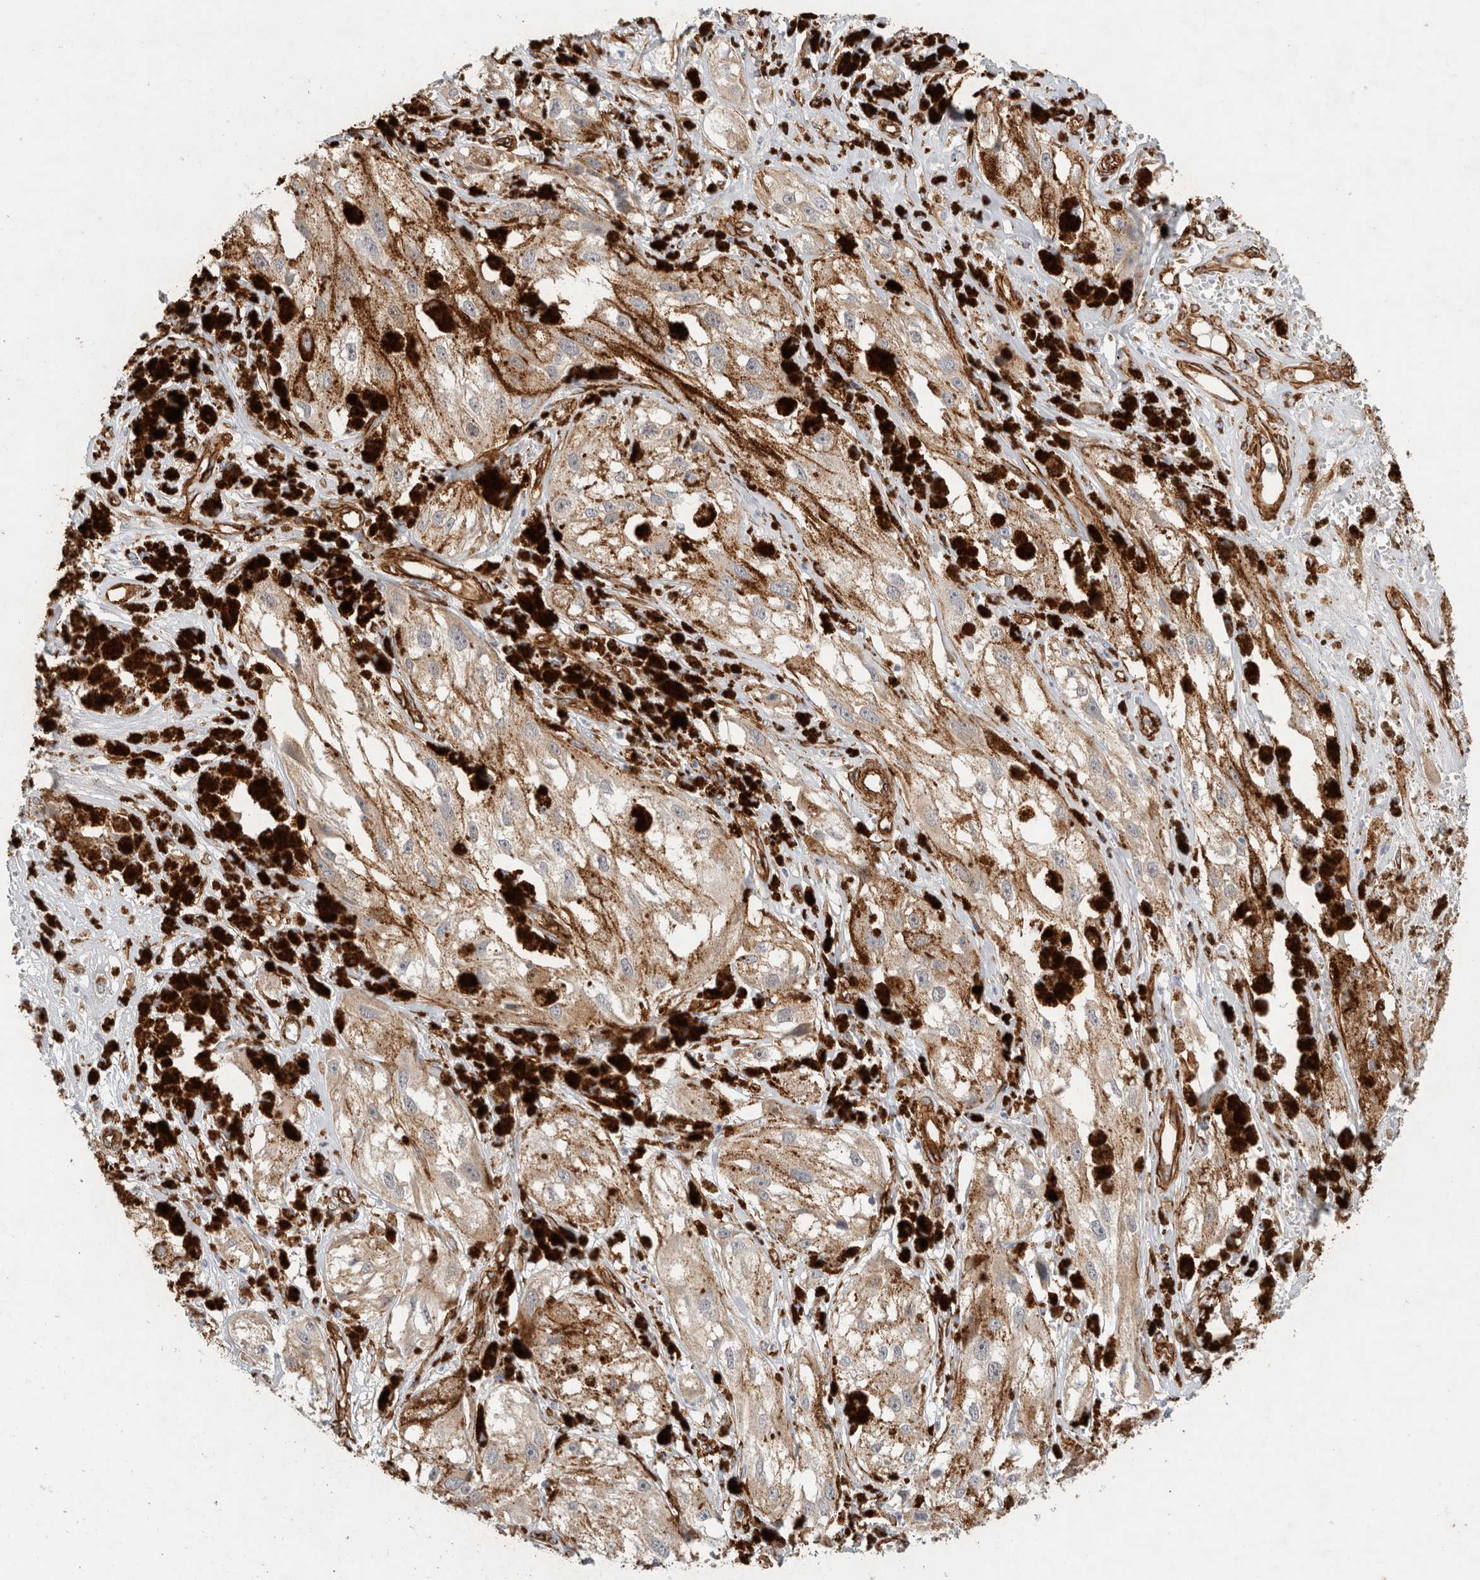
{"staining": {"intensity": "weak", "quantity": ">75%", "location": "cytoplasmic/membranous"}, "tissue": "melanoma", "cell_type": "Tumor cells", "image_type": "cancer", "snomed": [{"axis": "morphology", "description": "Malignant melanoma, NOS"}, {"axis": "topography", "description": "Skin"}], "caption": "Weak cytoplasmic/membranous positivity is present in approximately >75% of tumor cells in malignant melanoma. The staining was performed using DAB to visualize the protein expression in brown, while the nuclei were stained in blue with hematoxylin (Magnification: 20x).", "gene": "JMJD4", "patient": {"sex": "male", "age": 88}}